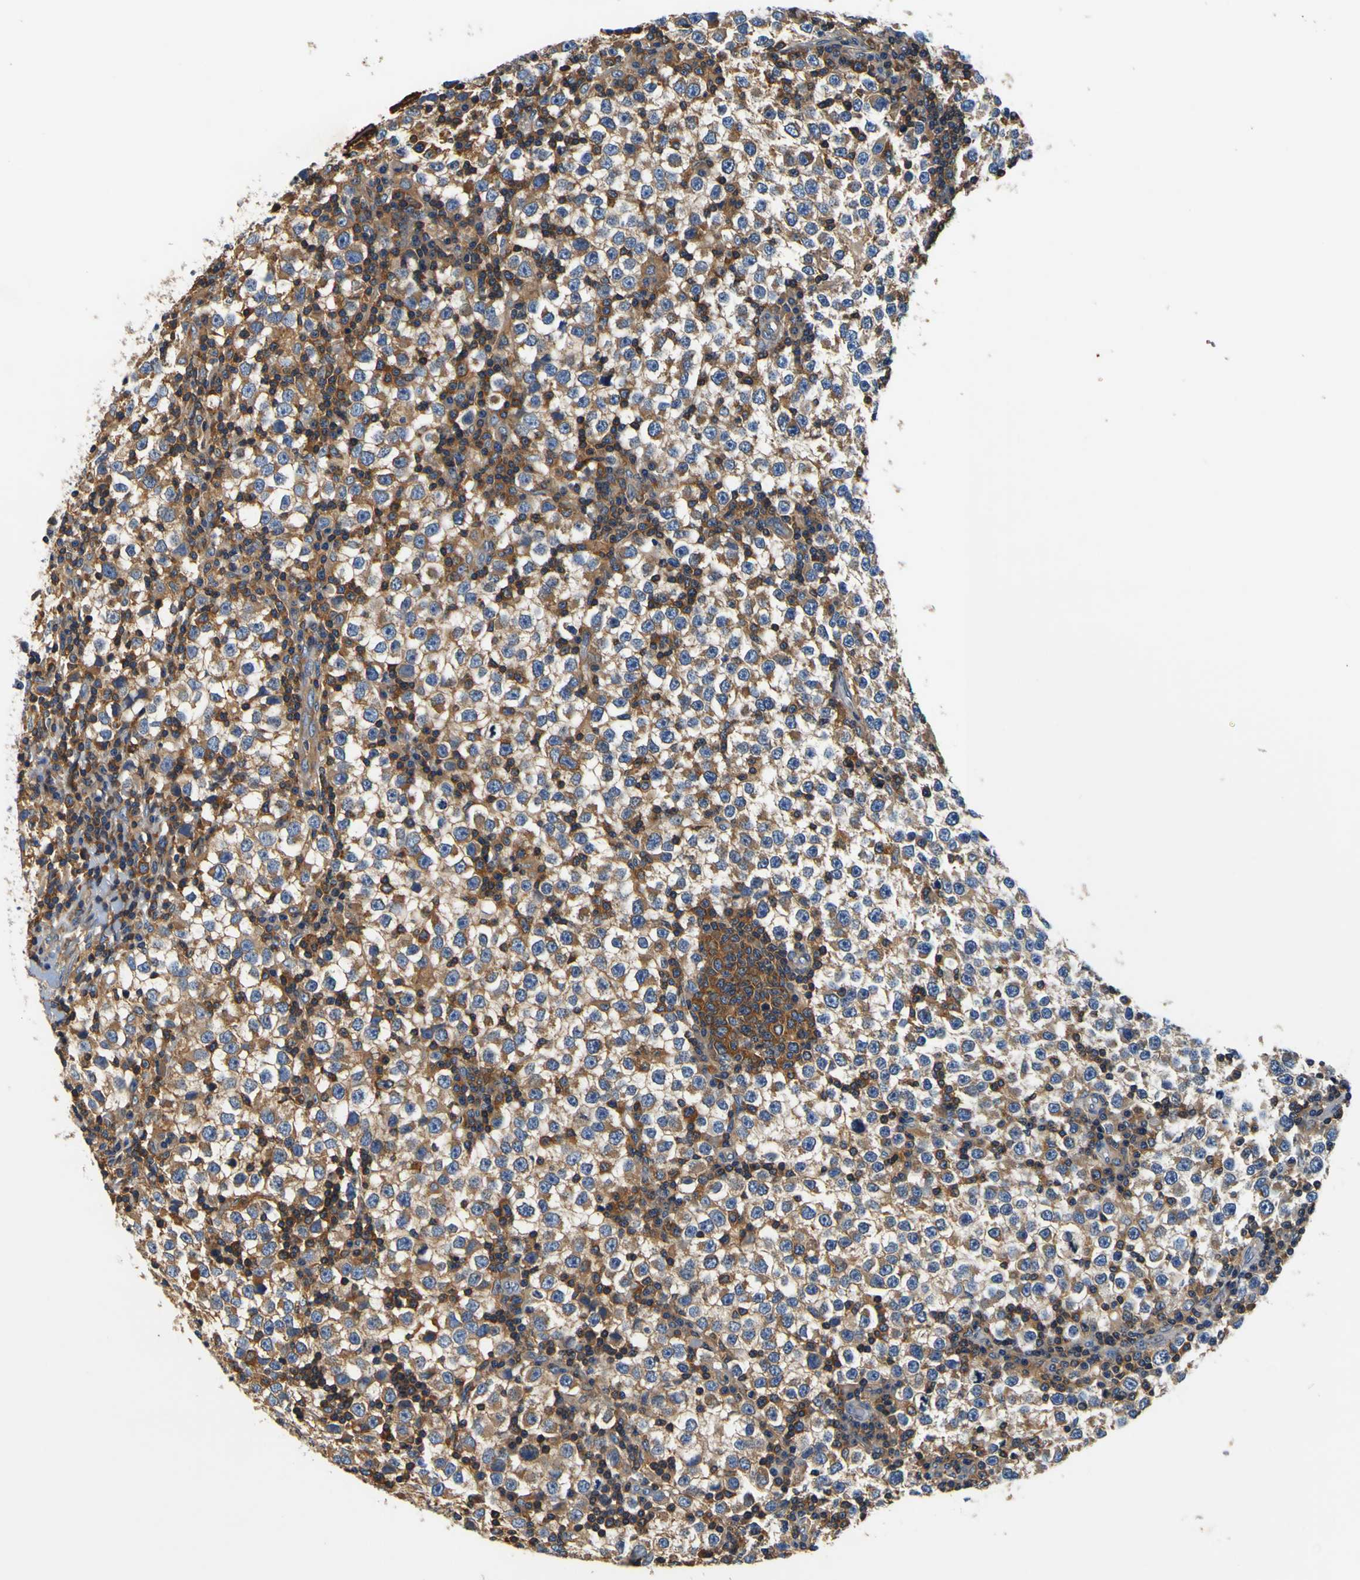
{"staining": {"intensity": "moderate", "quantity": "25%-75%", "location": "cytoplasmic/membranous"}, "tissue": "testis cancer", "cell_type": "Tumor cells", "image_type": "cancer", "snomed": [{"axis": "morphology", "description": "Seminoma, NOS"}, {"axis": "topography", "description": "Testis"}], "caption": "Moderate cytoplasmic/membranous expression for a protein is present in about 25%-75% of tumor cells of seminoma (testis) using immunohistochemistry.", "gene": "CNR2", "patient": {"sex": "male", "age": 65}}